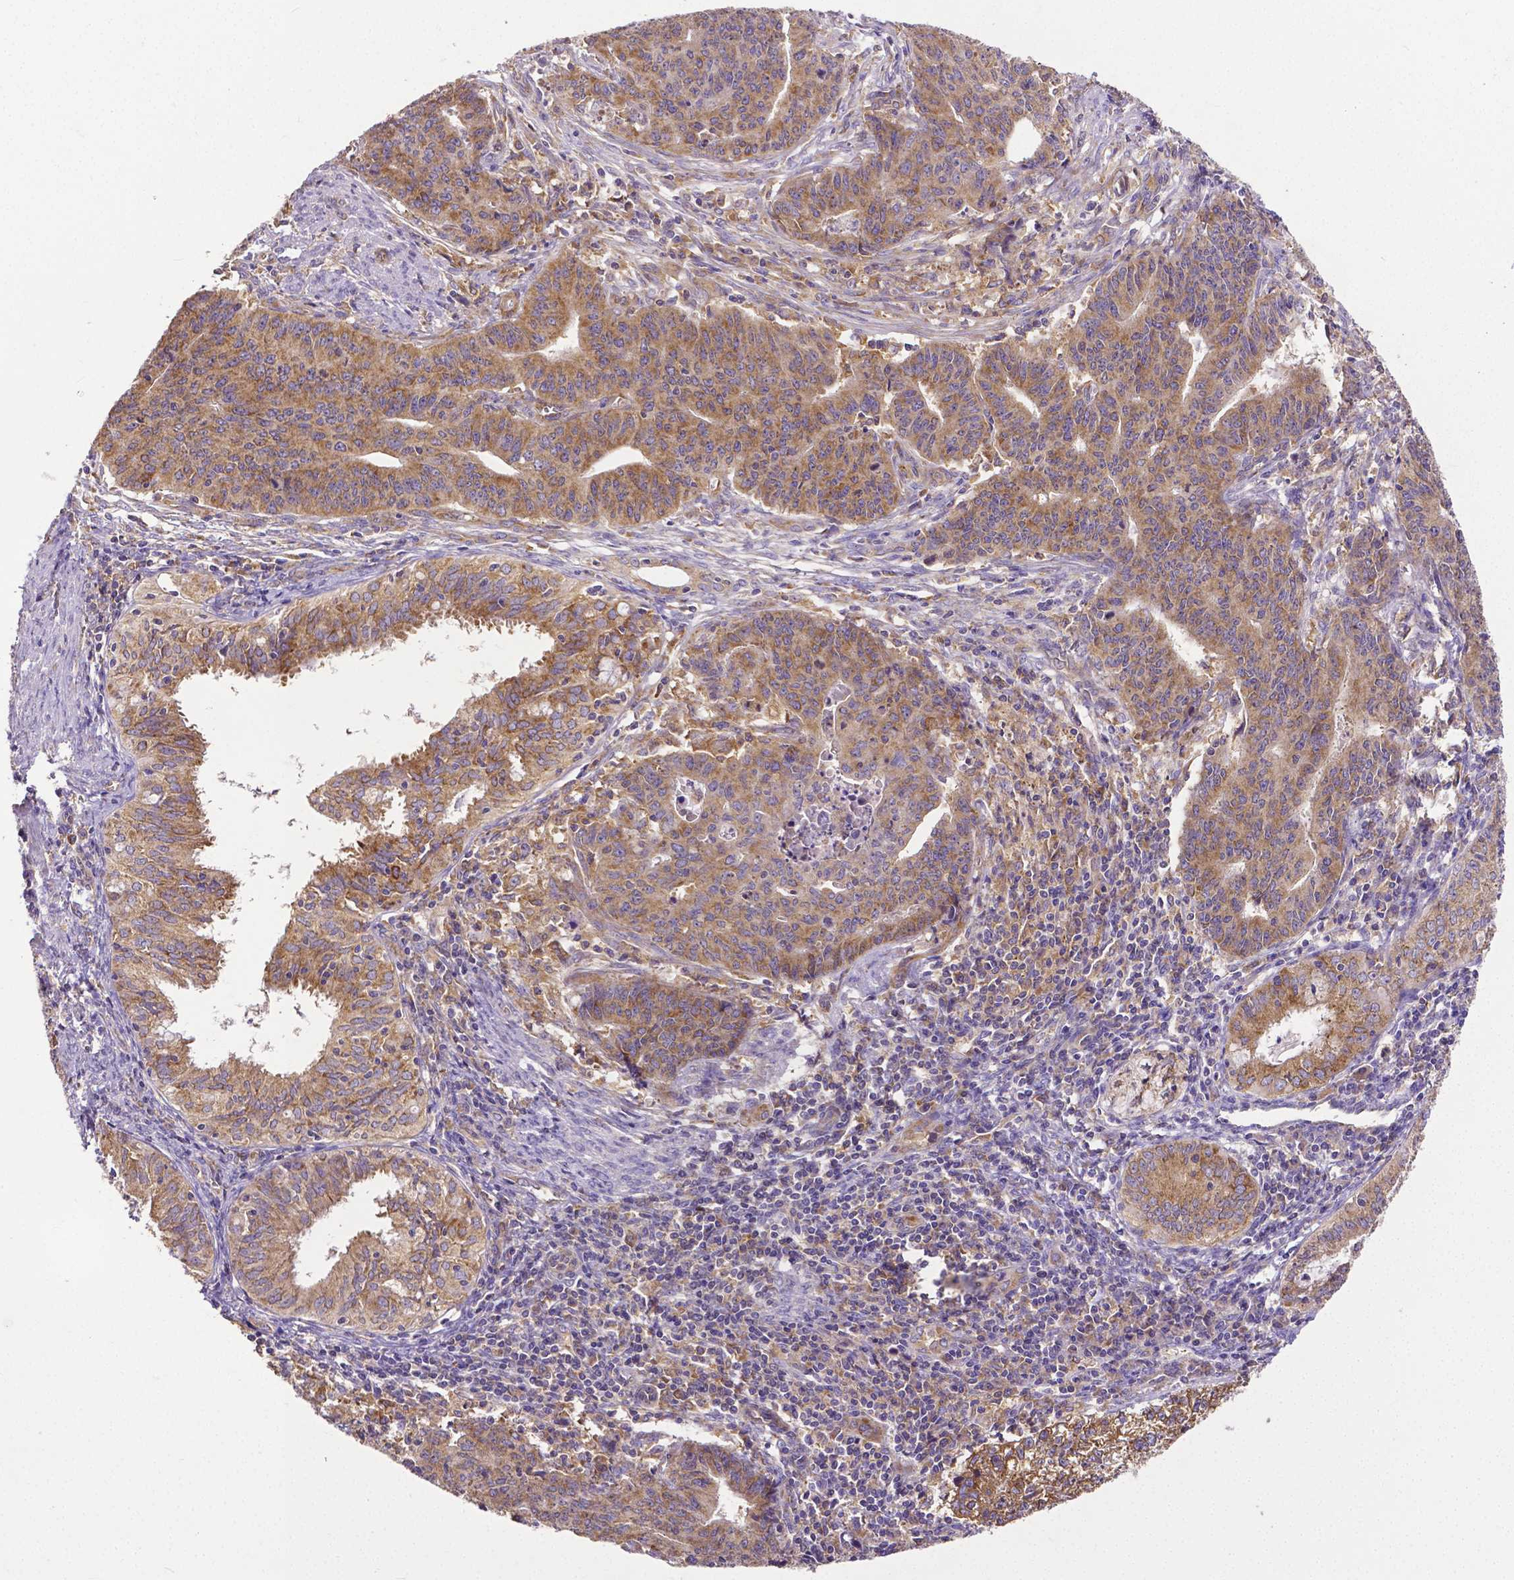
{"staining": {"intensity": "weak", "quantity": ">75%", "location": "cytoplasmic/membranous"}, "tissue": "endometrial cancer", "cell_type": "Tumor cells", "image_type": "cancer", "snomed": [{"axis": "morphology", "description": "Adenocarcinoma, NOS"}, {"axis": "topography", "description": "Endometrium"}], "caption": "Endometrial cancer stained with a brown dye reveals weak cytoplasmic/membranous positive expression in approximately >75% of tumor cells.", "gene": "DICER1", "patient": {"sex": "female", "age": 59}}